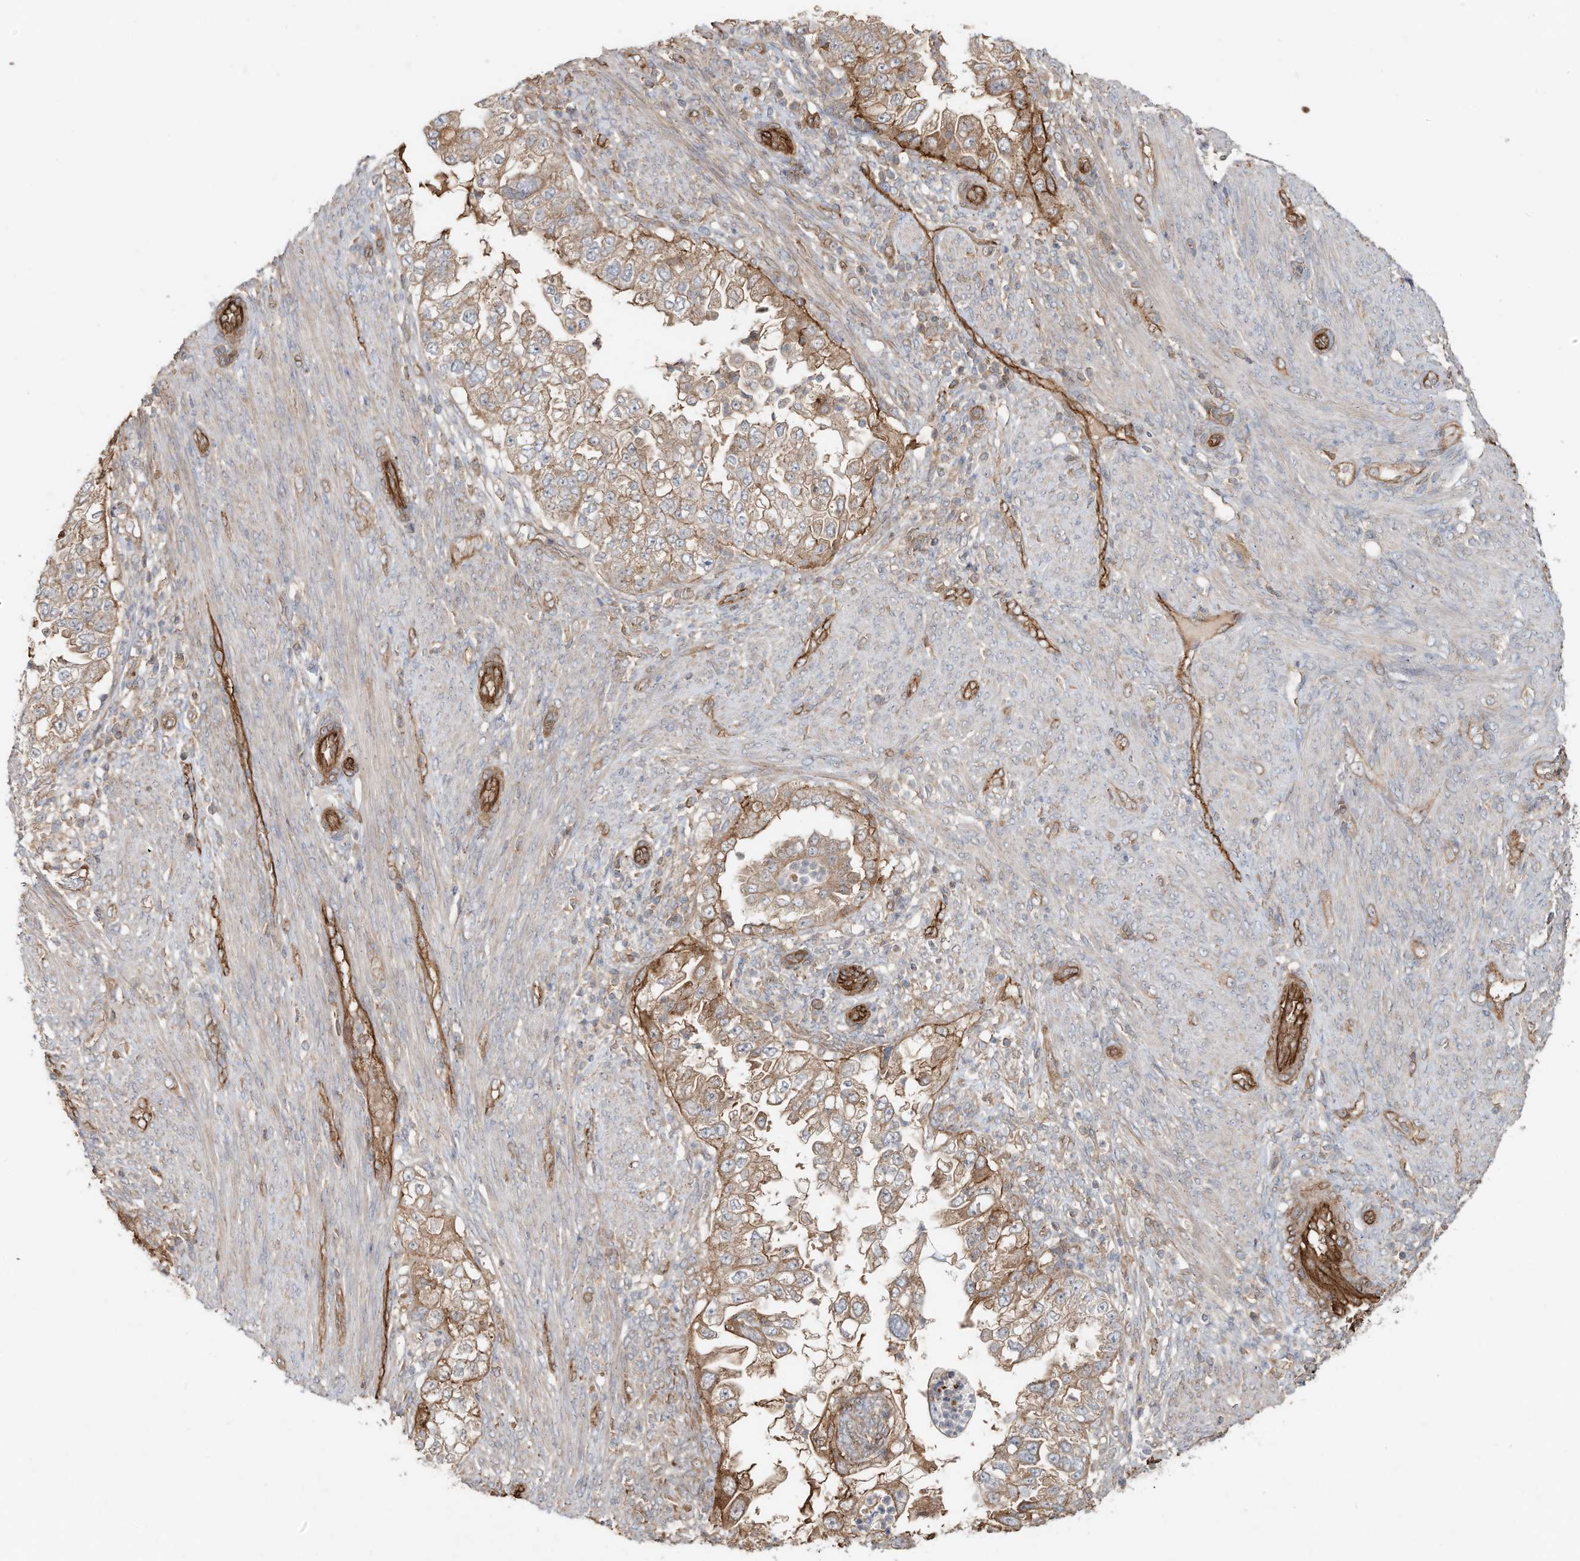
{"staining": {"intensity": "moderate", "quantity": ">75%", "location": "cytoplasmic/membranous"}, "tissue": "endometrial cancer", "cell_type": "Tumor cells", "image_type": "cancer", "snomed": [{"axis": "morphology", "description": "Adenocarcinoma, NOS"}, {"axis": "topography", "description": "Endometrium"}], "caption": "This is an image of IHC staining of endometrial adenocarcinoma, which shows moderate staining in the cytoplasmic/membranous of tumor cells.", "gene": "HTR5A", "patient": {"sex": "female", "age": 85}}